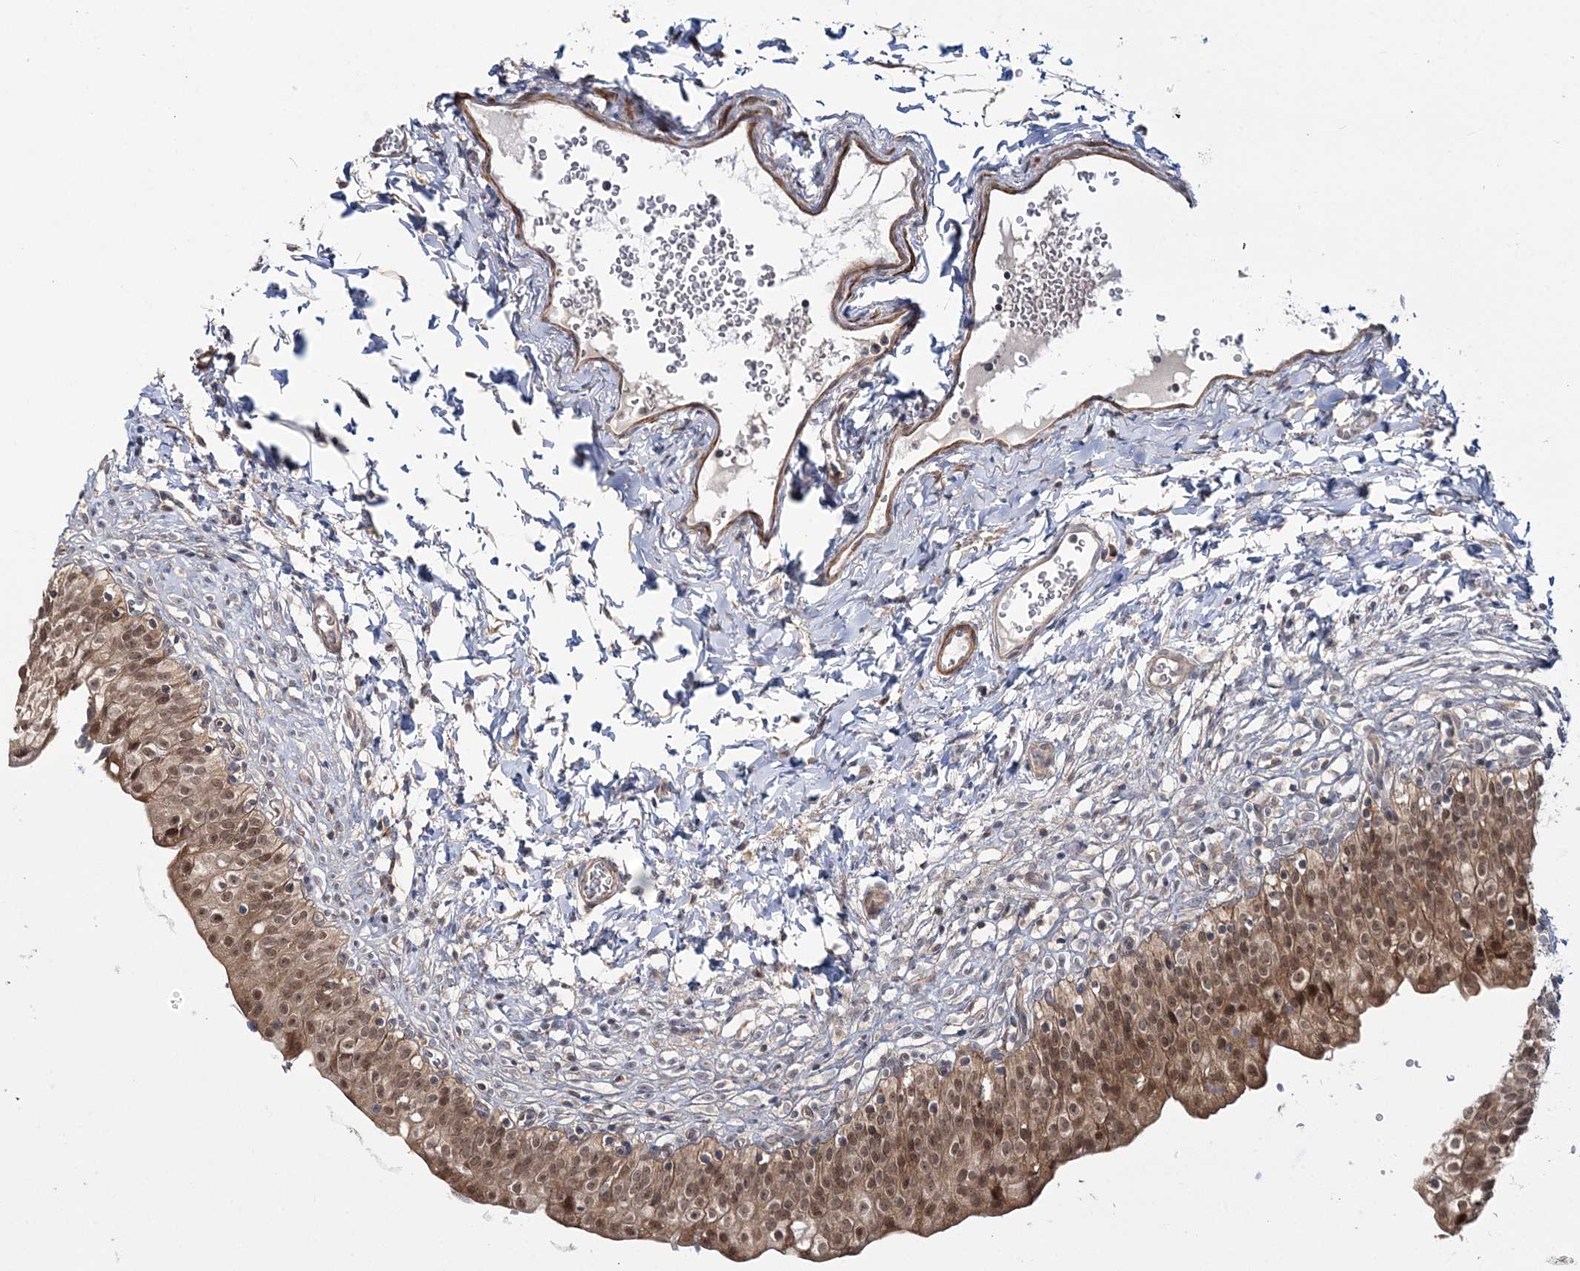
{"staining": {"intensity": "moderate", "quantity": ">75%", "location": "cytoplasmic/membranous,nuclear"}, "tissue": "urinary bladder", "cell_type": "Urothelial cells", "image_type": "normal", "snomed": [{"axis": "morphology", "description": "Normal tissue, NOS"}, {"axis": "topography", "description": "Urinary bladder"}], "caption": "Immunohistochemical staining of unremarkable urinary bladder reveals medium levels of moderate cytoplasmic/membranous,nuclear expression in approximately >75% of urothelial cells. (Brightfield microscopy of DAB IHC at high magnification).", "gene": "MOCS2", "patient": {"sex": "male", "age": 55}}